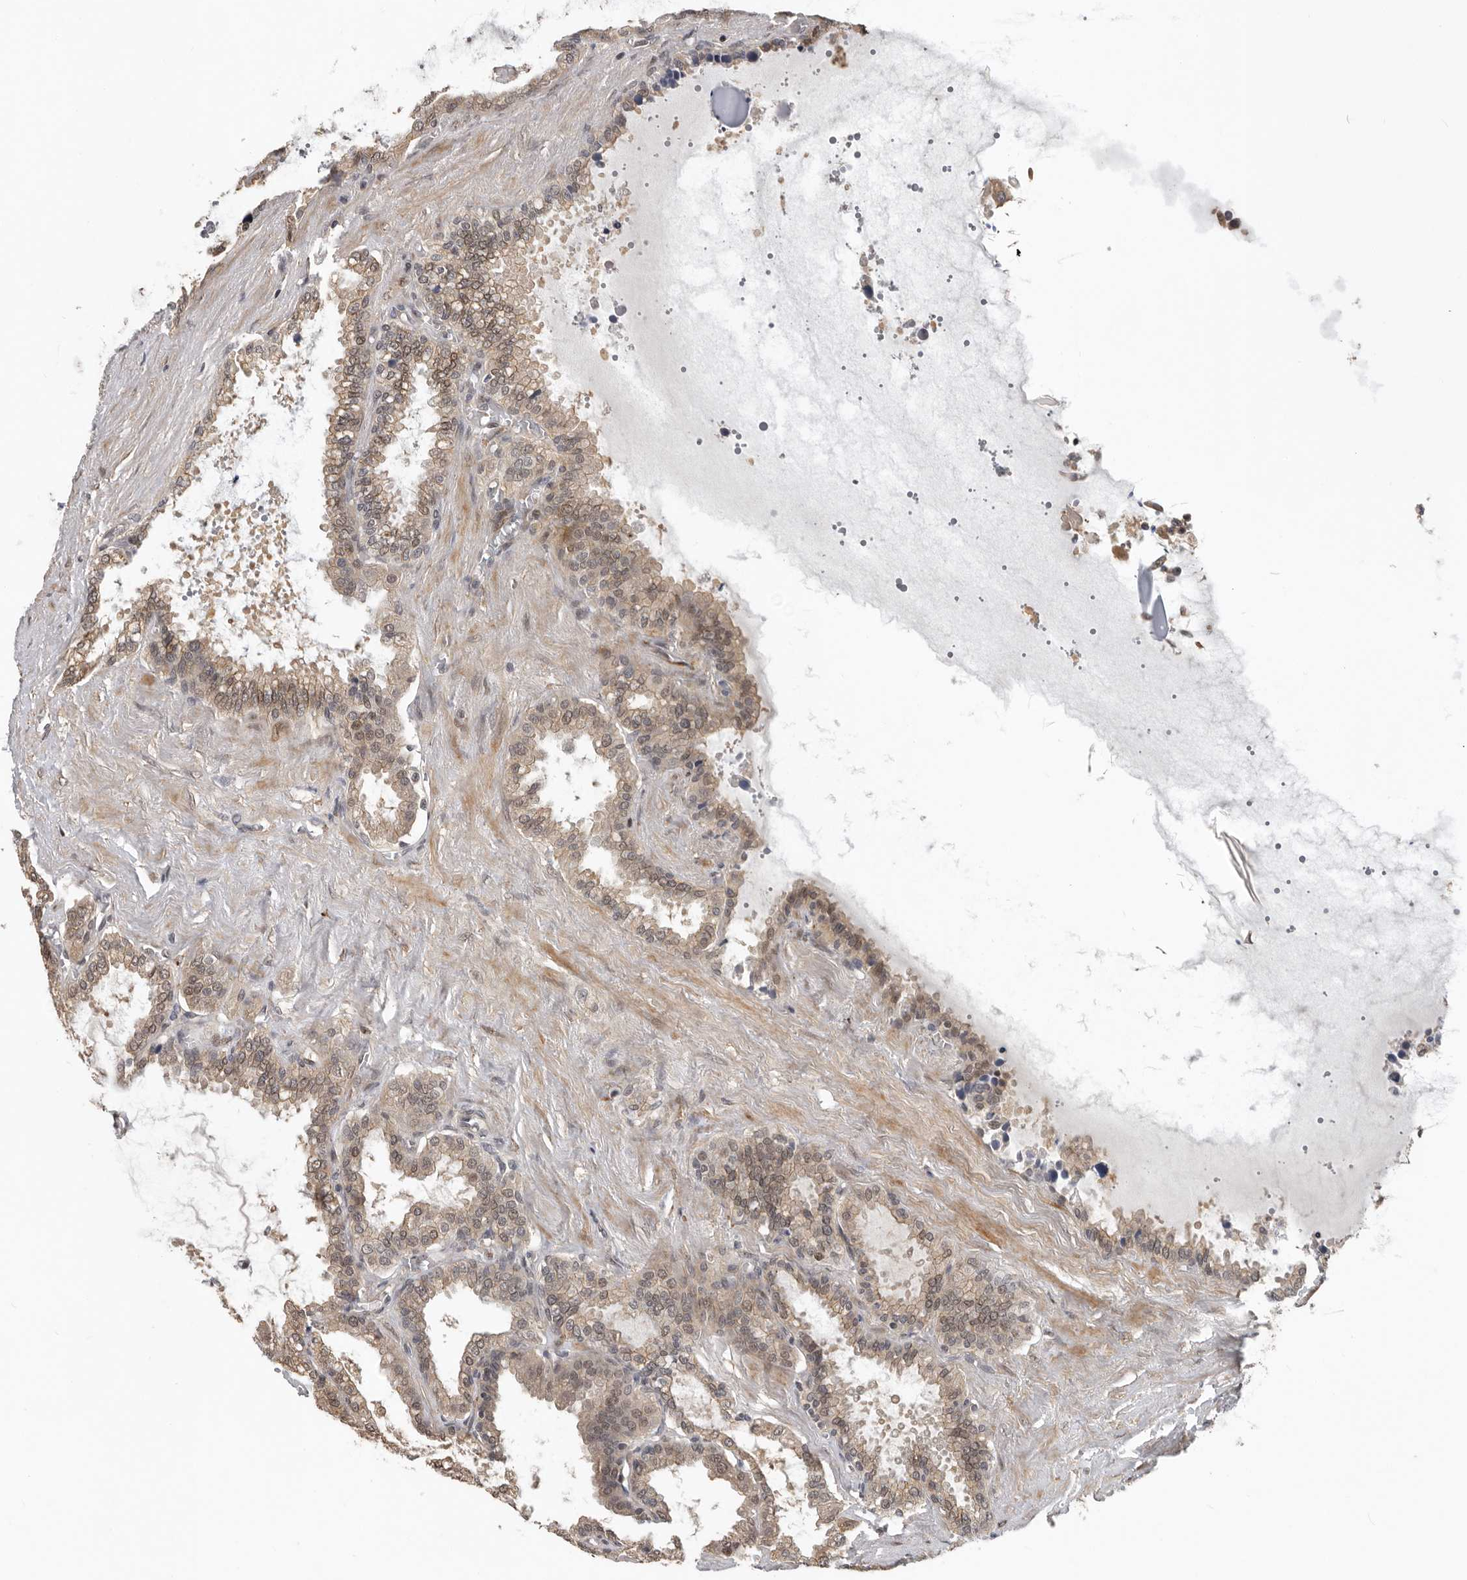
{"staining": {"intensity": "moderate", "quantity": ">75%", "location": "cytoplasmic/membranous,nuclear"}, "tissue": "seminal vesicle", "cell_type": "Glandular cells", "image_type": "normal", "snomed": [{"axis": "morphology", "description": "Normal tissue, NOS"}, {"axis": "topography", "description": "Seminal veicle"}], "caption": "Protein staining displays moderate cytoplasmic/membranous,nuclear positivity in approximately >75% of glandular cells in normal seminal vesicle.", "gene": "HENMT1", "patient": {"sex": "male", "age": 46}}